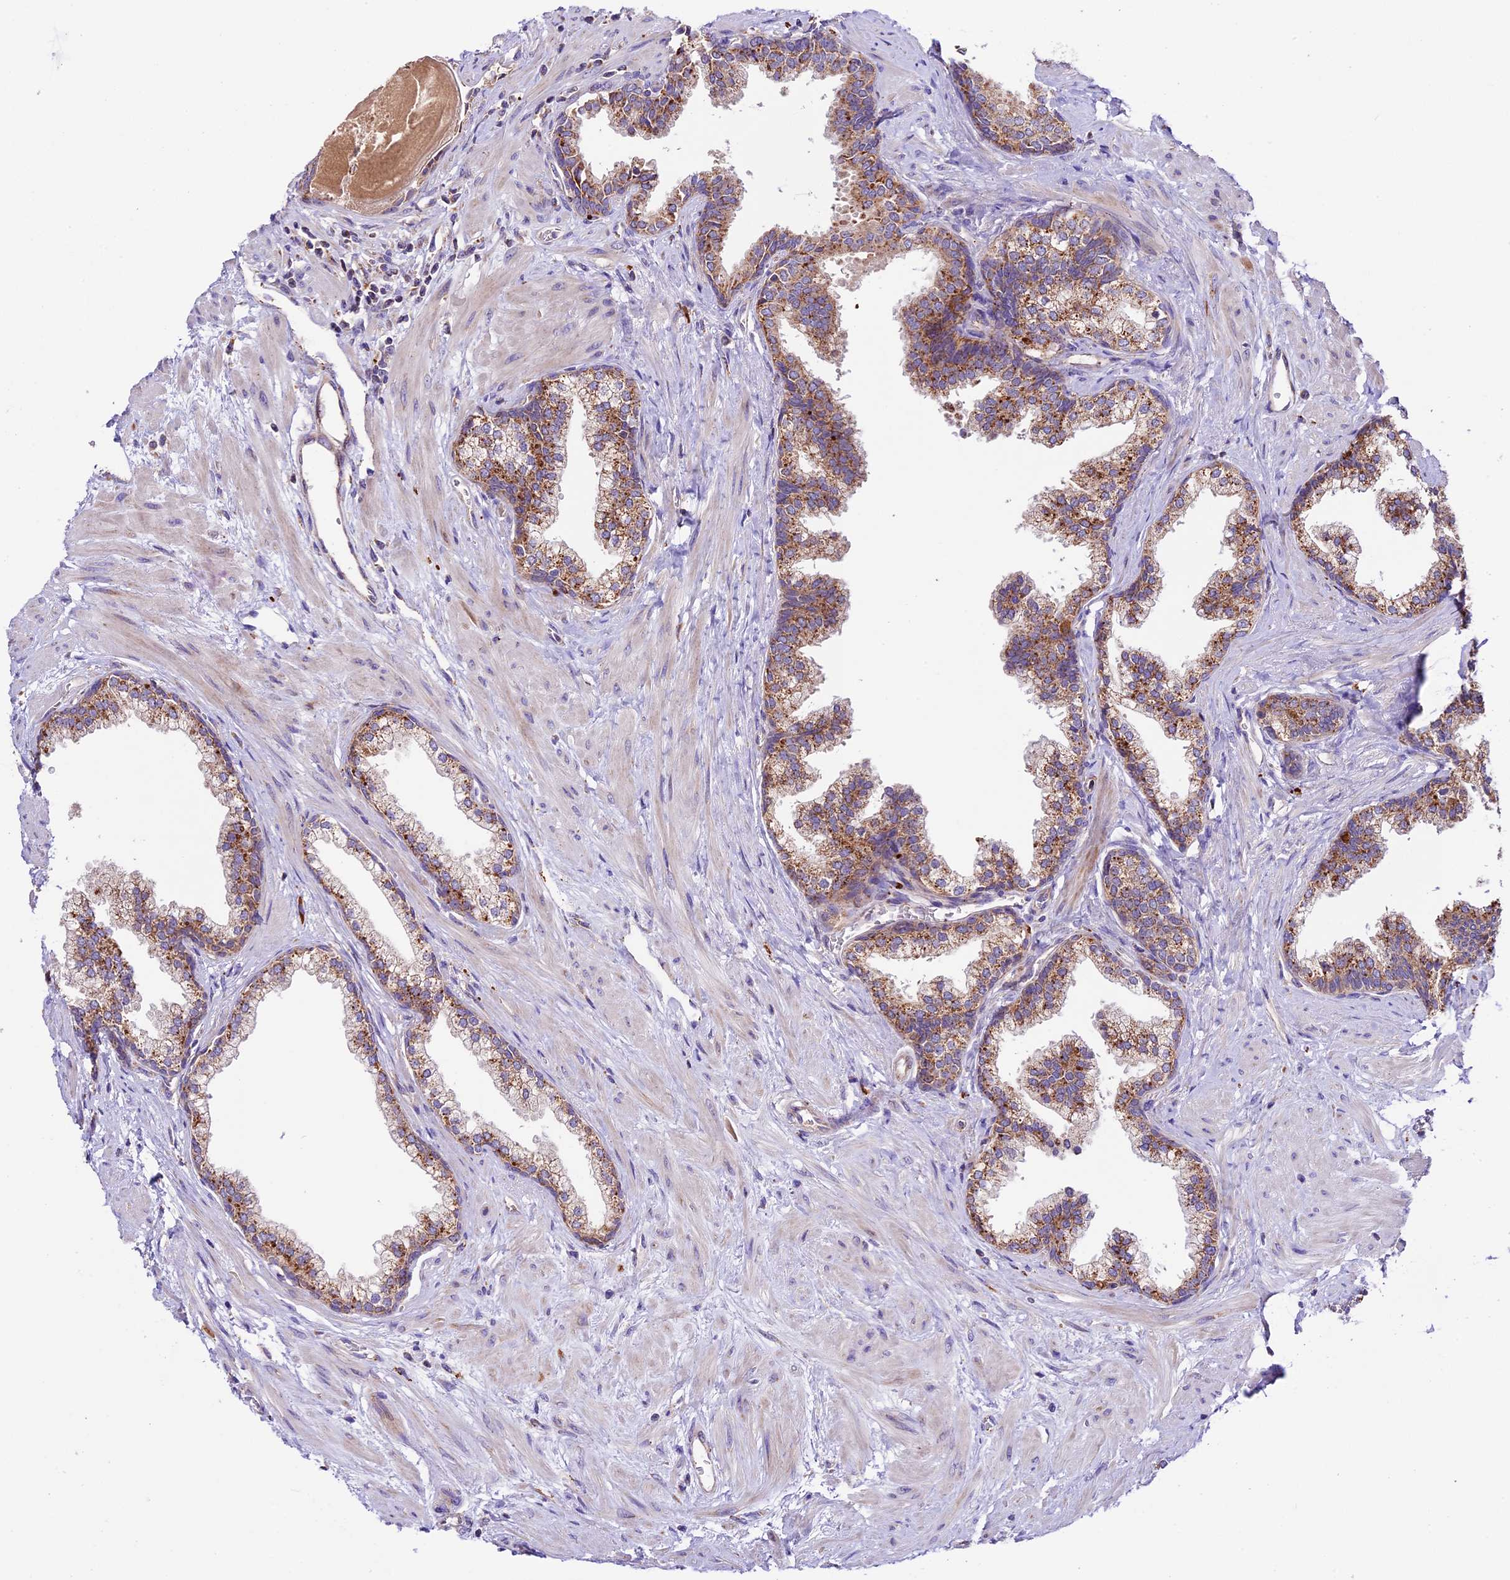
{"staining": {"intensity": "moderate", "quantity": ">75%", "location": "cytoplasmic/membranous"}, "tissue": "prostate", "cell_type": "Glandular cells", "image_type": "normal", "snomed": [{"axis": "morphology", "description": "Normal tissue, NOS"}, {"axis": "topography", "description": "Prostate"}], "caption": "This image reveals unremarkable prostate stained with immunohistochemistry (IHC) to label a protein in brown. The cytoplasmic/membranous of glandular cells show moderate positivity for the protein. Nuclei are counter-stained blue.", "gene": "METTL22", "patient": {"sex": "male", "age": 57}}